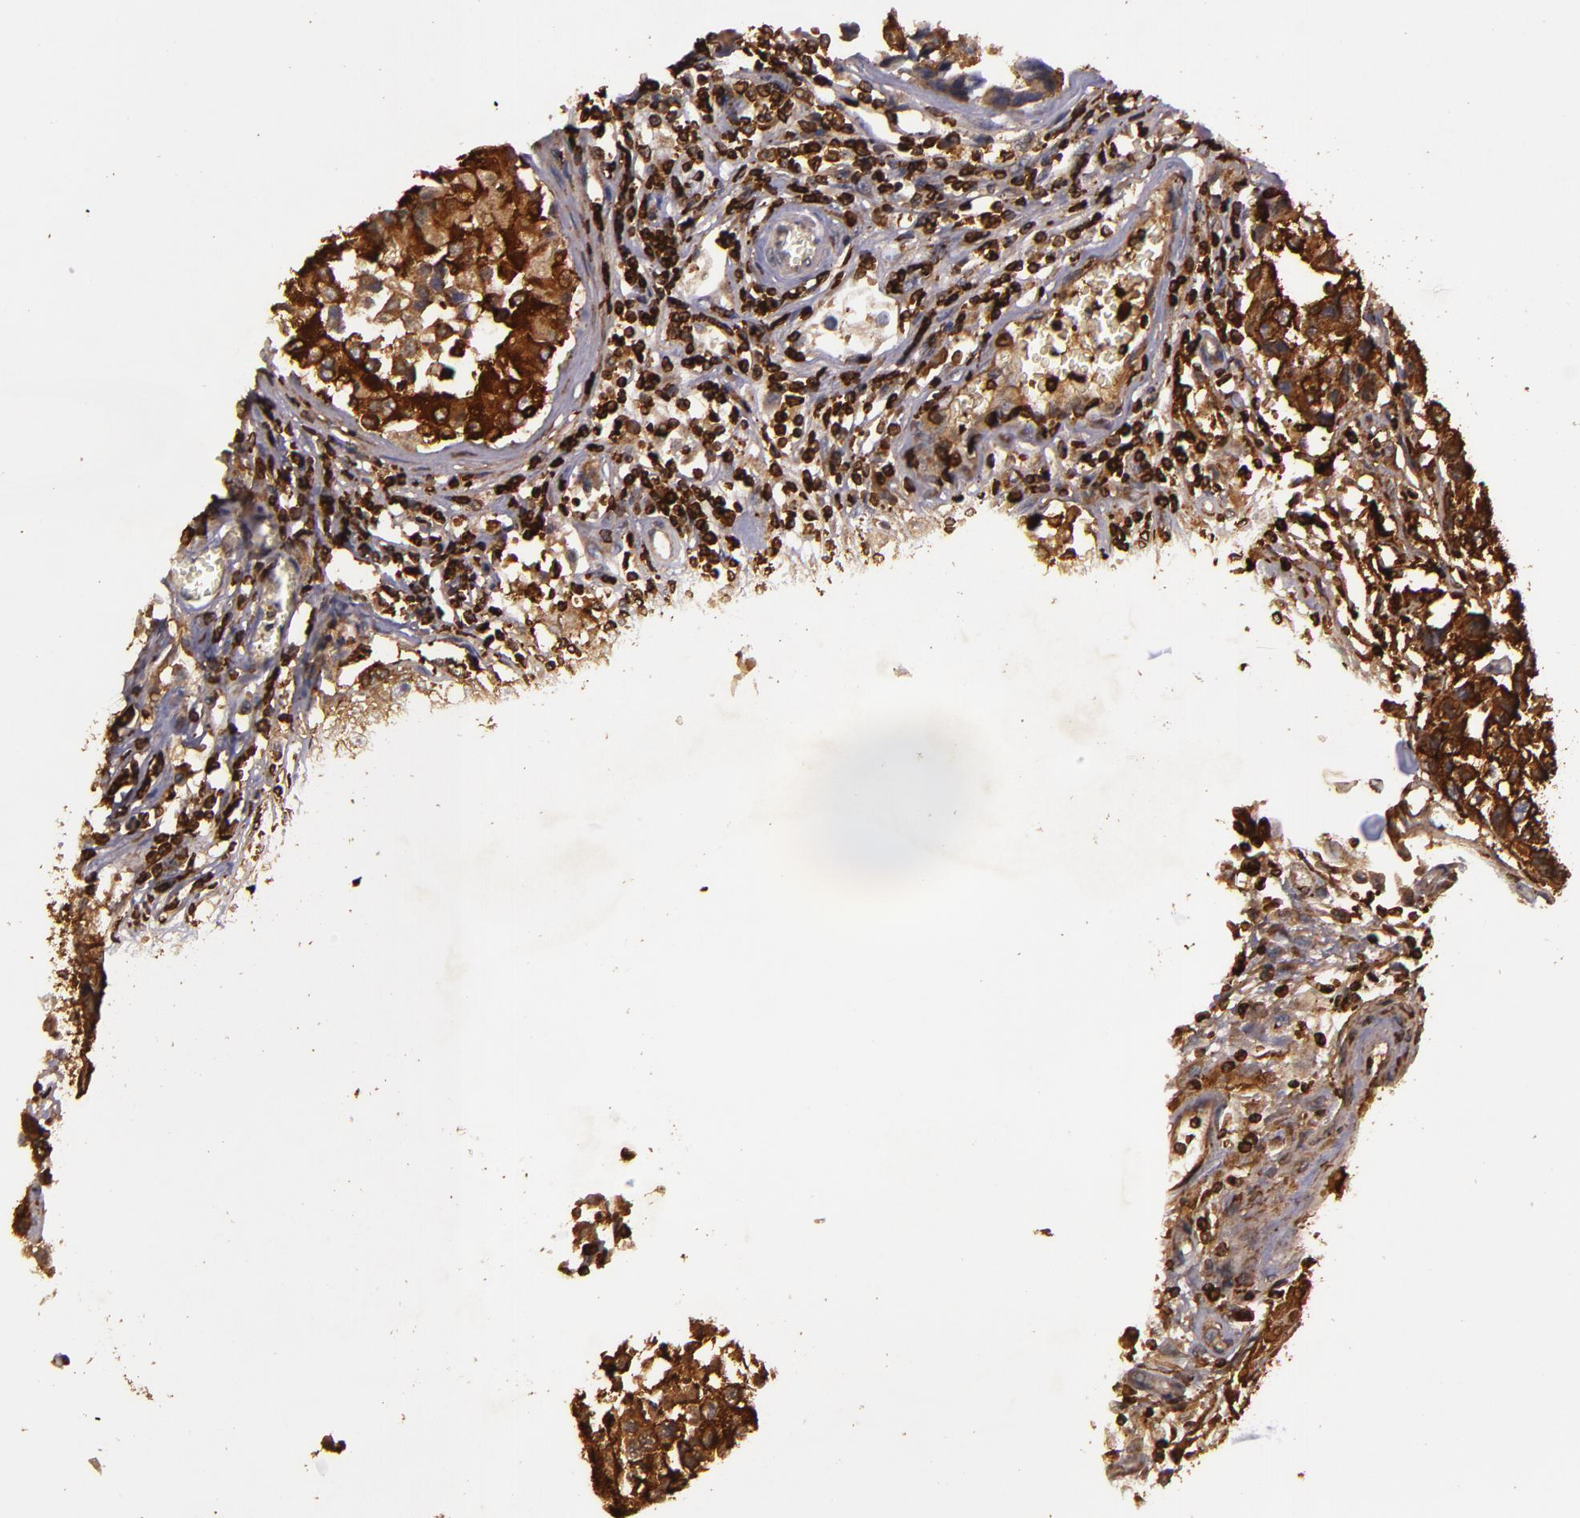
{"staining": {"intensity": "strong", "quantity": ">75%", "location": "cytoplasmic/membranous"}, "tissue": "testis cancer", "cell_type": "Tumor cells", "image_type": "cancer", "snomed": [{"axis": "morphology", "description": "Carcinoma, Embryonal, NOS"}, {"axis": "topography", "description": "Testis"}], "caption": "The immunohistochemical stain highlights strong cytoplasmic/membranous expression in tumor cells of testis embryonal carcinoma tissue. Immunohistochemistry stains the protein in brown and the nuclei are stained blue.", "gene": "SLC9A3R1", "patient": {"sex": "male", "age": 31}}